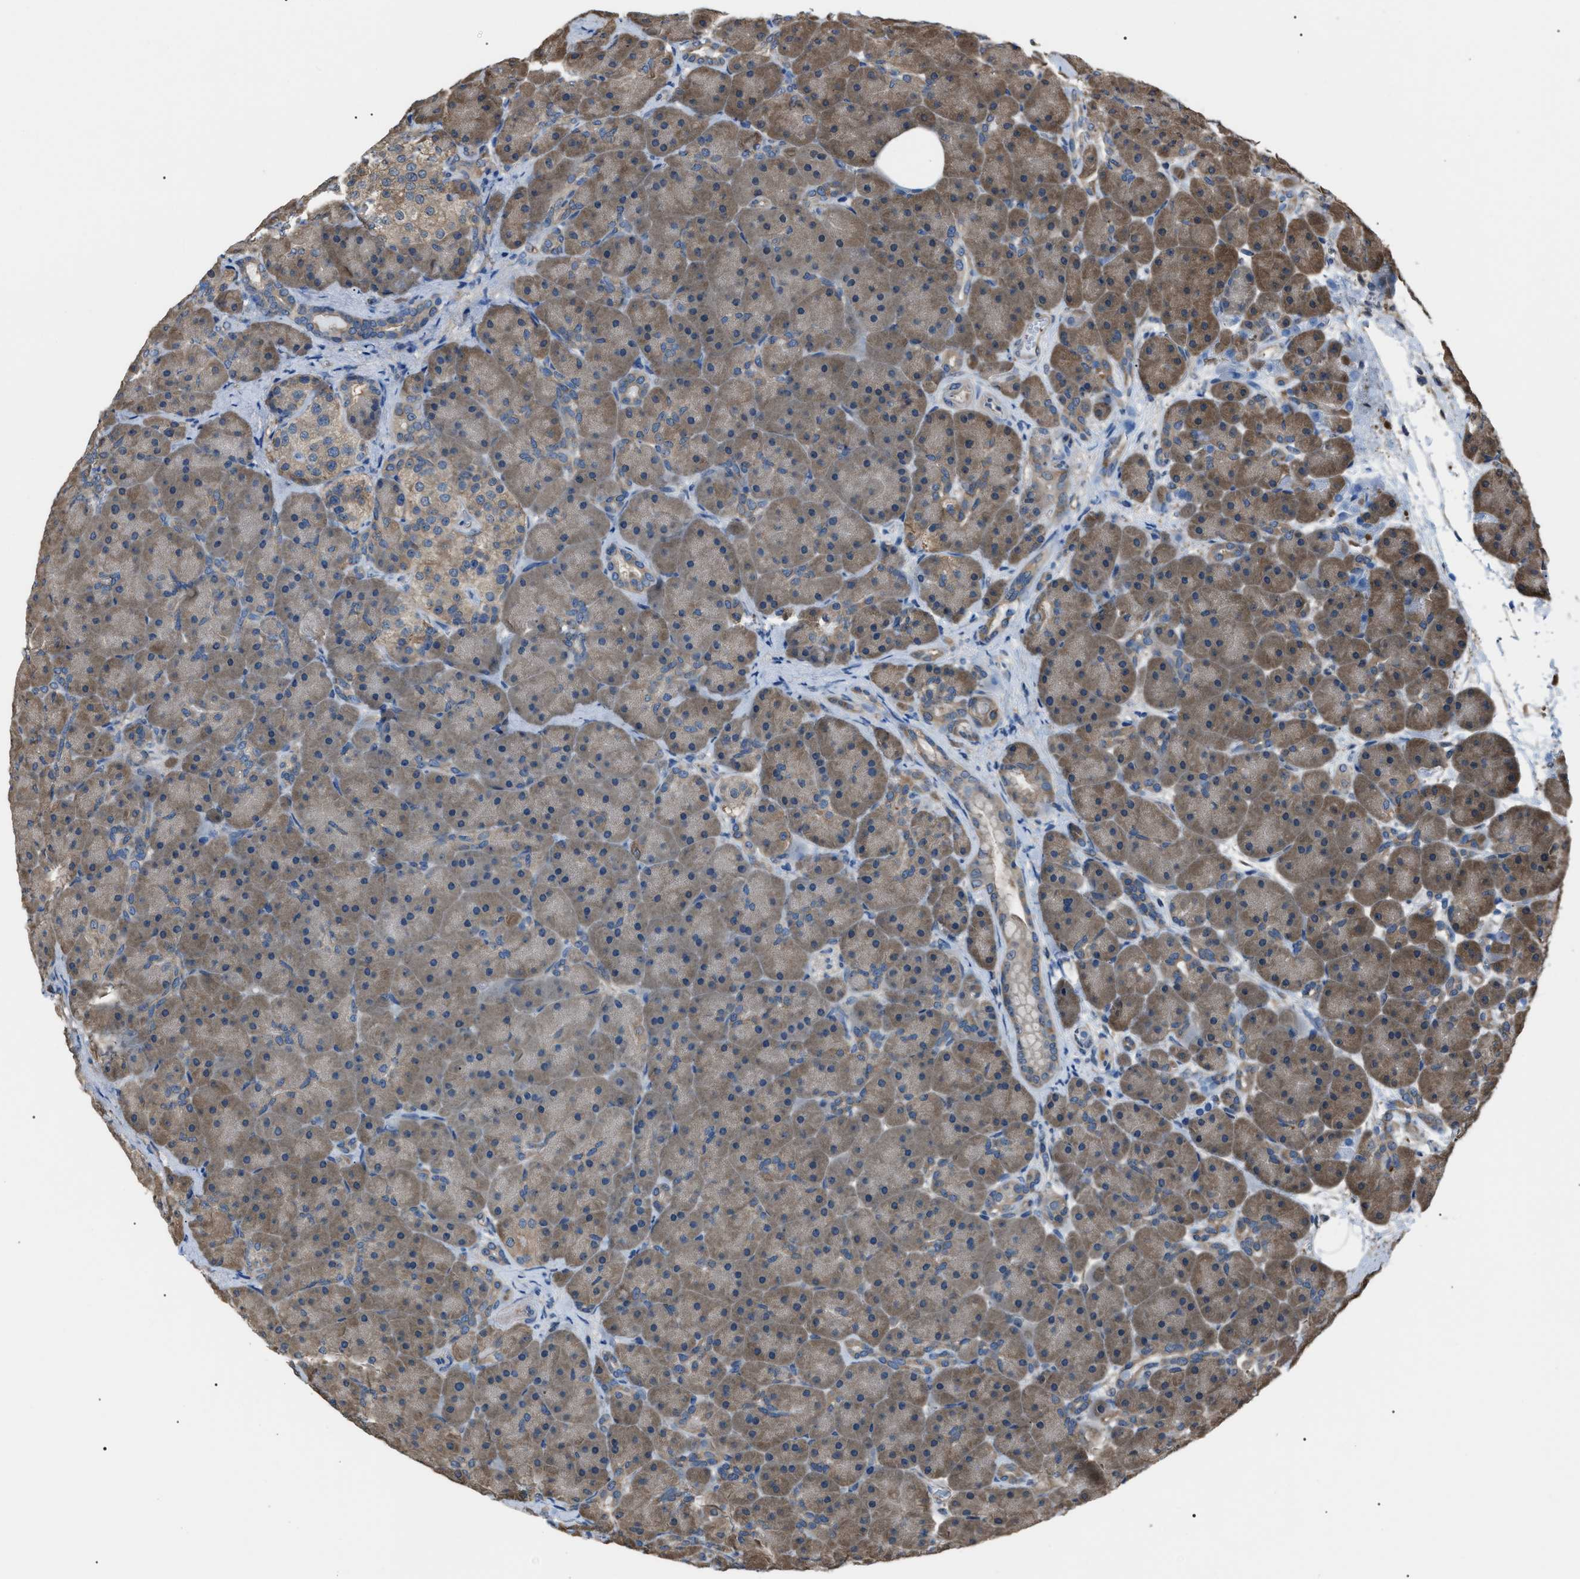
{"staining": {"intensity": "weak", "quantity": "25%-75%", "location": "cytoplasmic/membranous"}, "tissue": "pancreas", "cell_type": "Exocrine glandular cells", "image_type": "normal", "snomed": [{"axis": "morphology", "description": "Normal tissue, NOS"}, {"axis": "topography", "description": "Pancreas"}], "caption": "Brown immunohistochemical staining in normal human pancreas shows weak cytoplasmic/membranous staining in about 25%-75% of exocrine glandular cells.", "gene": "PDCD5", "patient": {"sex": "male", "age": 66}}